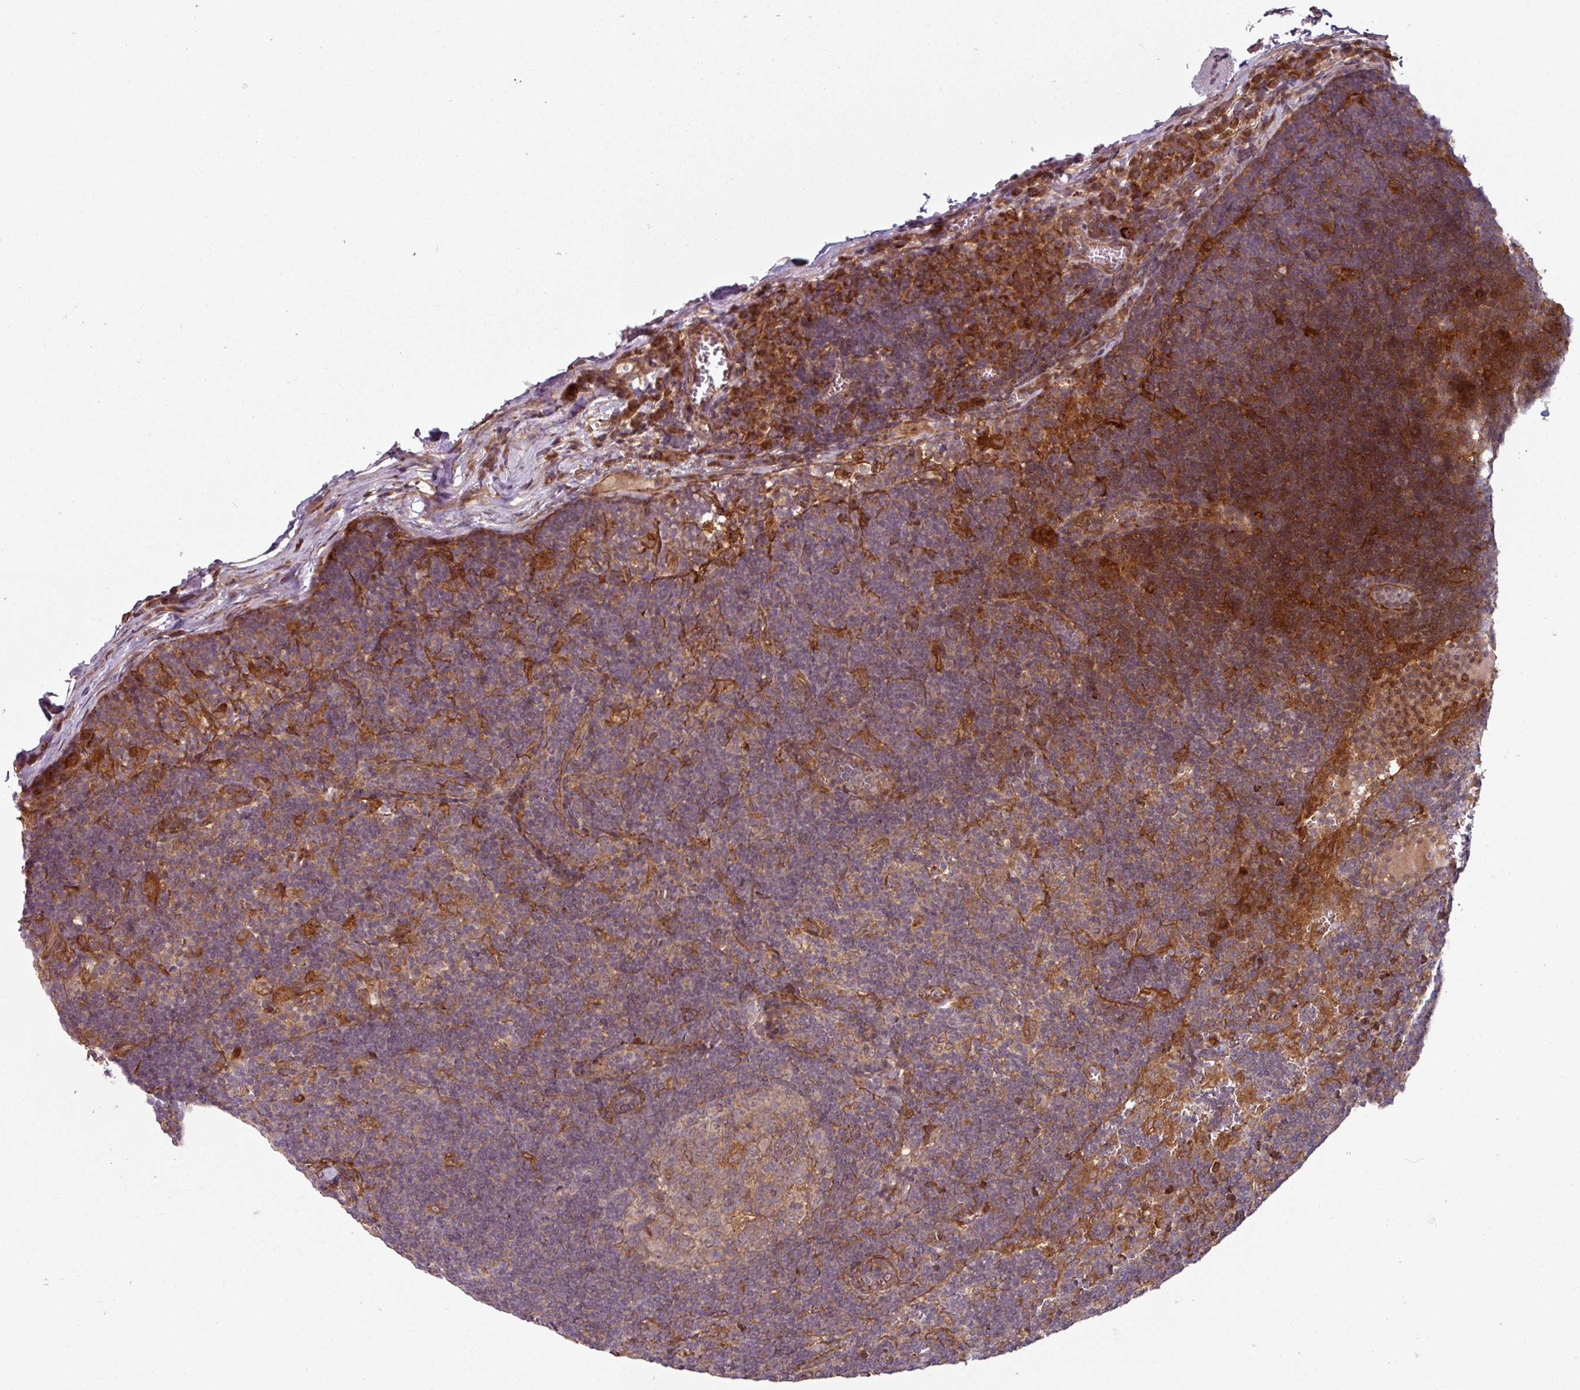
{"staining": {"intensity": "weak", "quantity": ">75%", "location": "cytoplasmic/membranous"}, "tissue": "lymph node", "cell_type": "Germinal center cells", "image_type": "normal", "snomed": [{"axis": "morphology", "description": "Normal tissue, NOS"}, {"axis": "topography", "description": "Lymph node"}], "caption": "Protein staining reveals weak cytoplasmic/membranous staining in approximately >75% of germinal center cells in normal lymph node. Nuclei are stained in blue.", "gene": "RAB5A", "patient": {"sex": "female", "age": 29}}